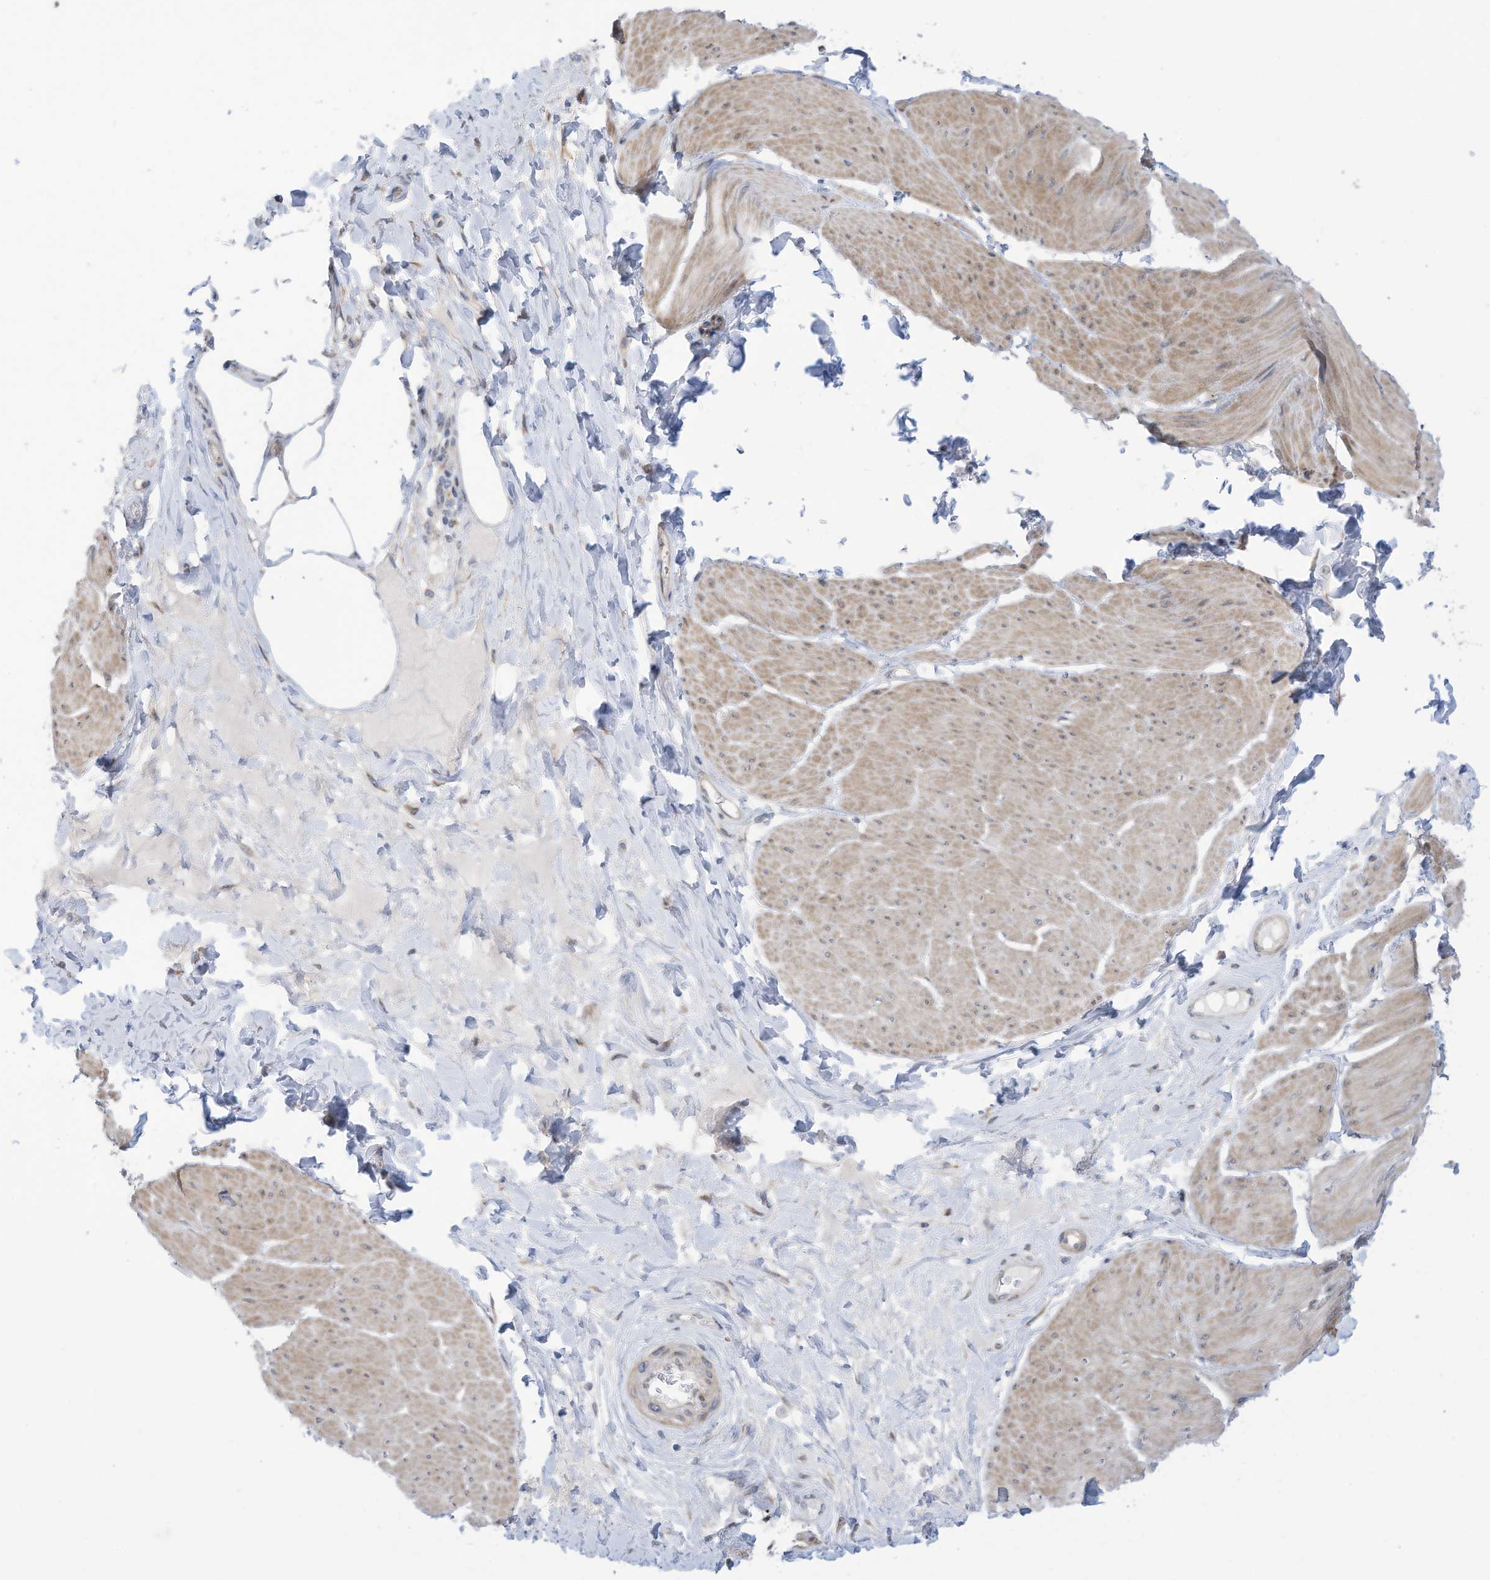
{"staining": {"intensity": "weak", "quantity": ">75%", "location": "cytoplasmic/membranous"}, "tissue": "smooth muscle", "cell_type": "Smooth muscle cells", "image_type": "normal", "snomed": [{"axis": "morphology", "description": "Urothelial carcinoma, High grade"}, {"axis": "topography", "description": "Urinary bladder"}], "caption": "This is a photomicrograph of IHC staining of normal smooth muscle, which shows weak expression in the cytoplasmic/membranous of smooth muscle cells.", "gene": "ZNF292", "patient": {"sex": "male", "age": 46}}